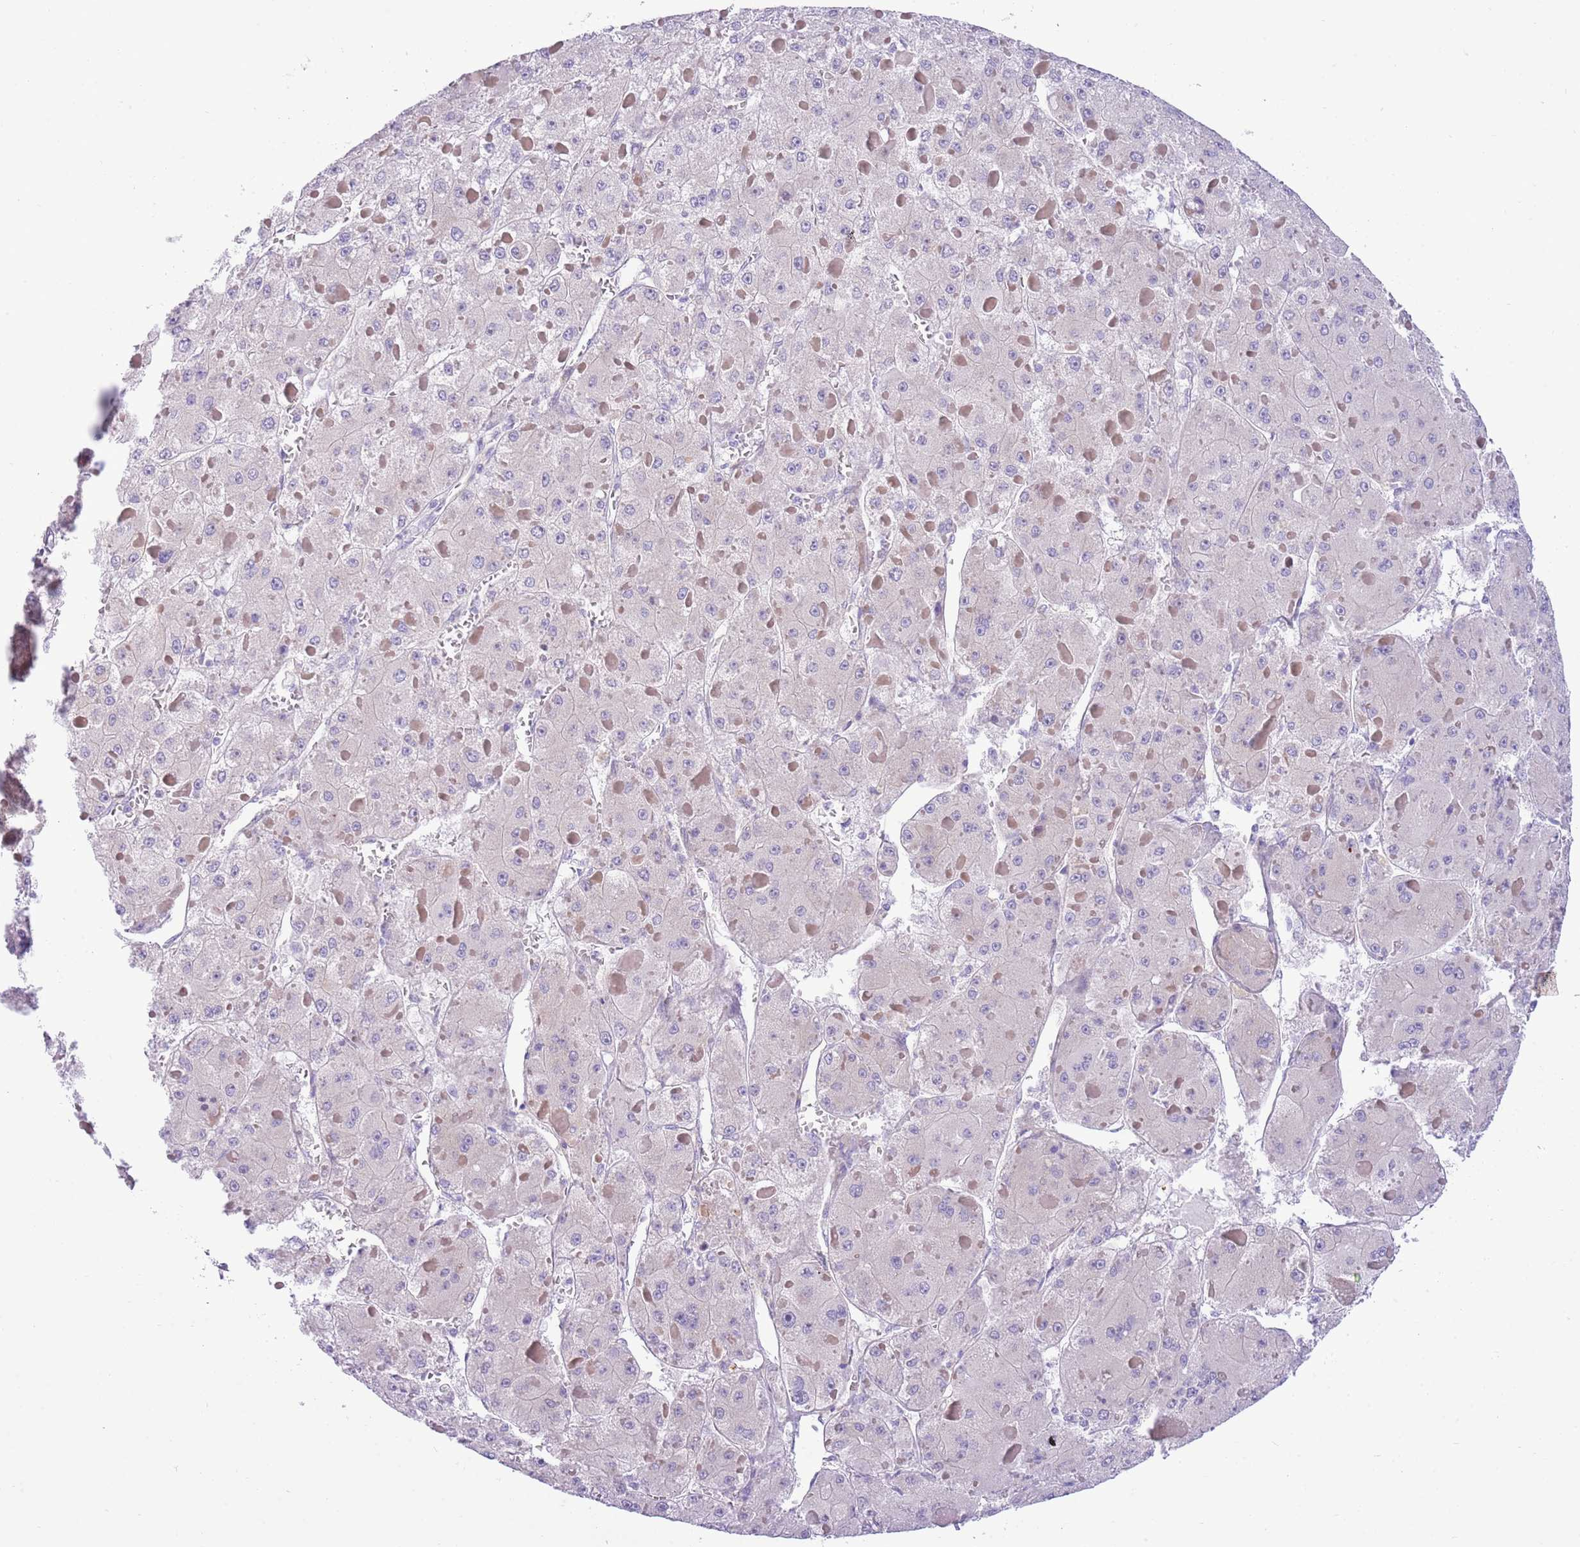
{"staining": {"intensity": "negative", "quantity": "none", "location": "none"}, "tissue": "liver cancer", "cell_type": "Tumor cells", "image_type": "cancer", "snomed": [{"axis": "morphology", "description": "Carcinoma, Hepatocellular, NOS"}, {"axis": "topography", "description": "Liver"}], "caption": "IHC photomicrograph of hepatocellular carcinoma (liver) stained for a protein (brown), which demonstrates no expression in tumor cells.", "gene": "ZC4H2", "patient": {"sex": "female", "age": 73}}